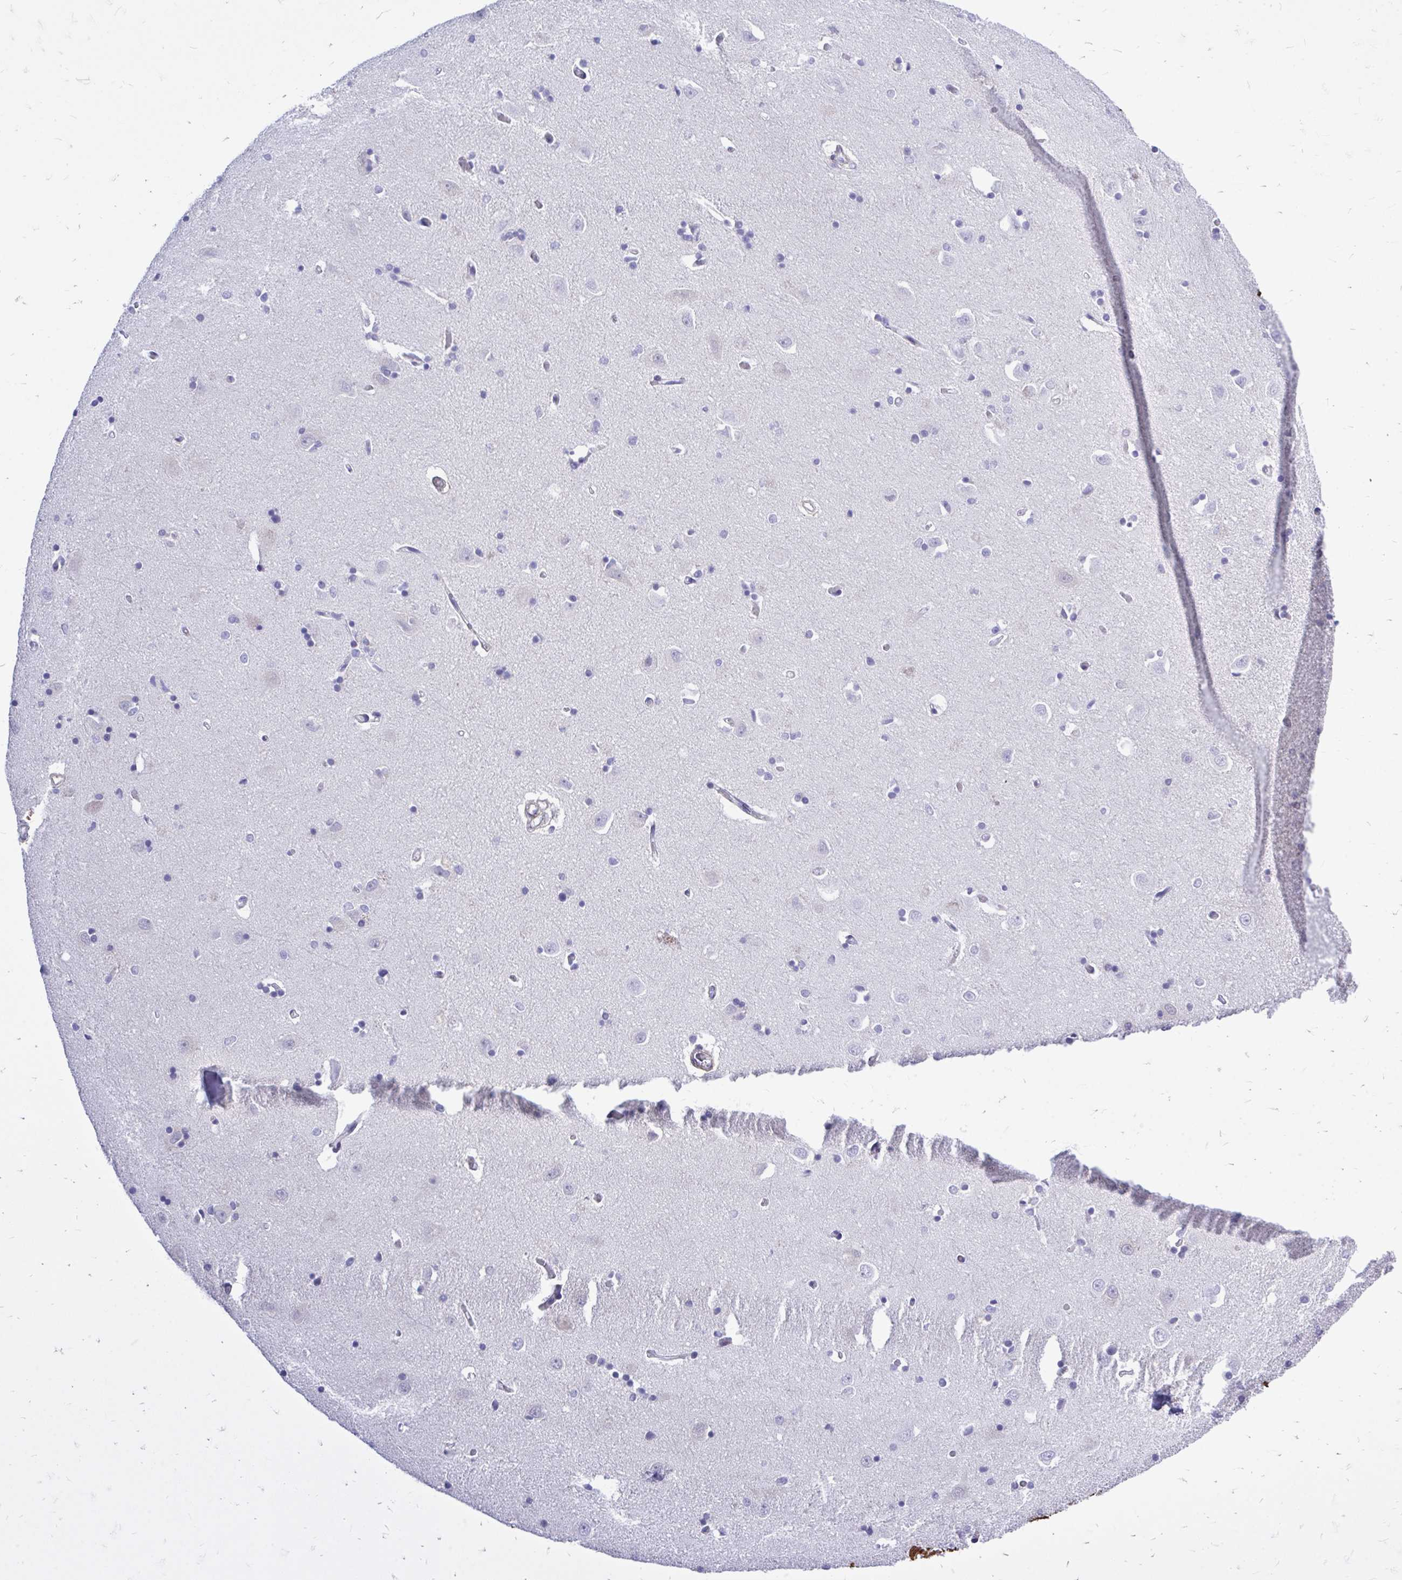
{"staining": {"intensity": "strong", "quantity": "<25%", "location": "cytoplasmic/membranous"}, "tissue": "caudate", "cell_type": "Glial cells", "image_type": "normal", "snomed": [{"axis": "morphology", "description": "Normal tissue, NOS"}, {"axis": "topography", "description": "Lateral ventricle wall"}, {"axis": "topography", "description": "Hippocampus"}], "caption": "Immunohistochemical staining of benign human caudate demonstrates strong cytoplasmic/membranous protein positivity in about <25% of glial cells. Using DAB (3,3'-diaminobenzidine) (brown) and hematoxylin (blue) stains, captured at high magnification using brightfield microscopy.", "gene": "ZBTB25", "patient": {"sex": "female", "age": 63}}